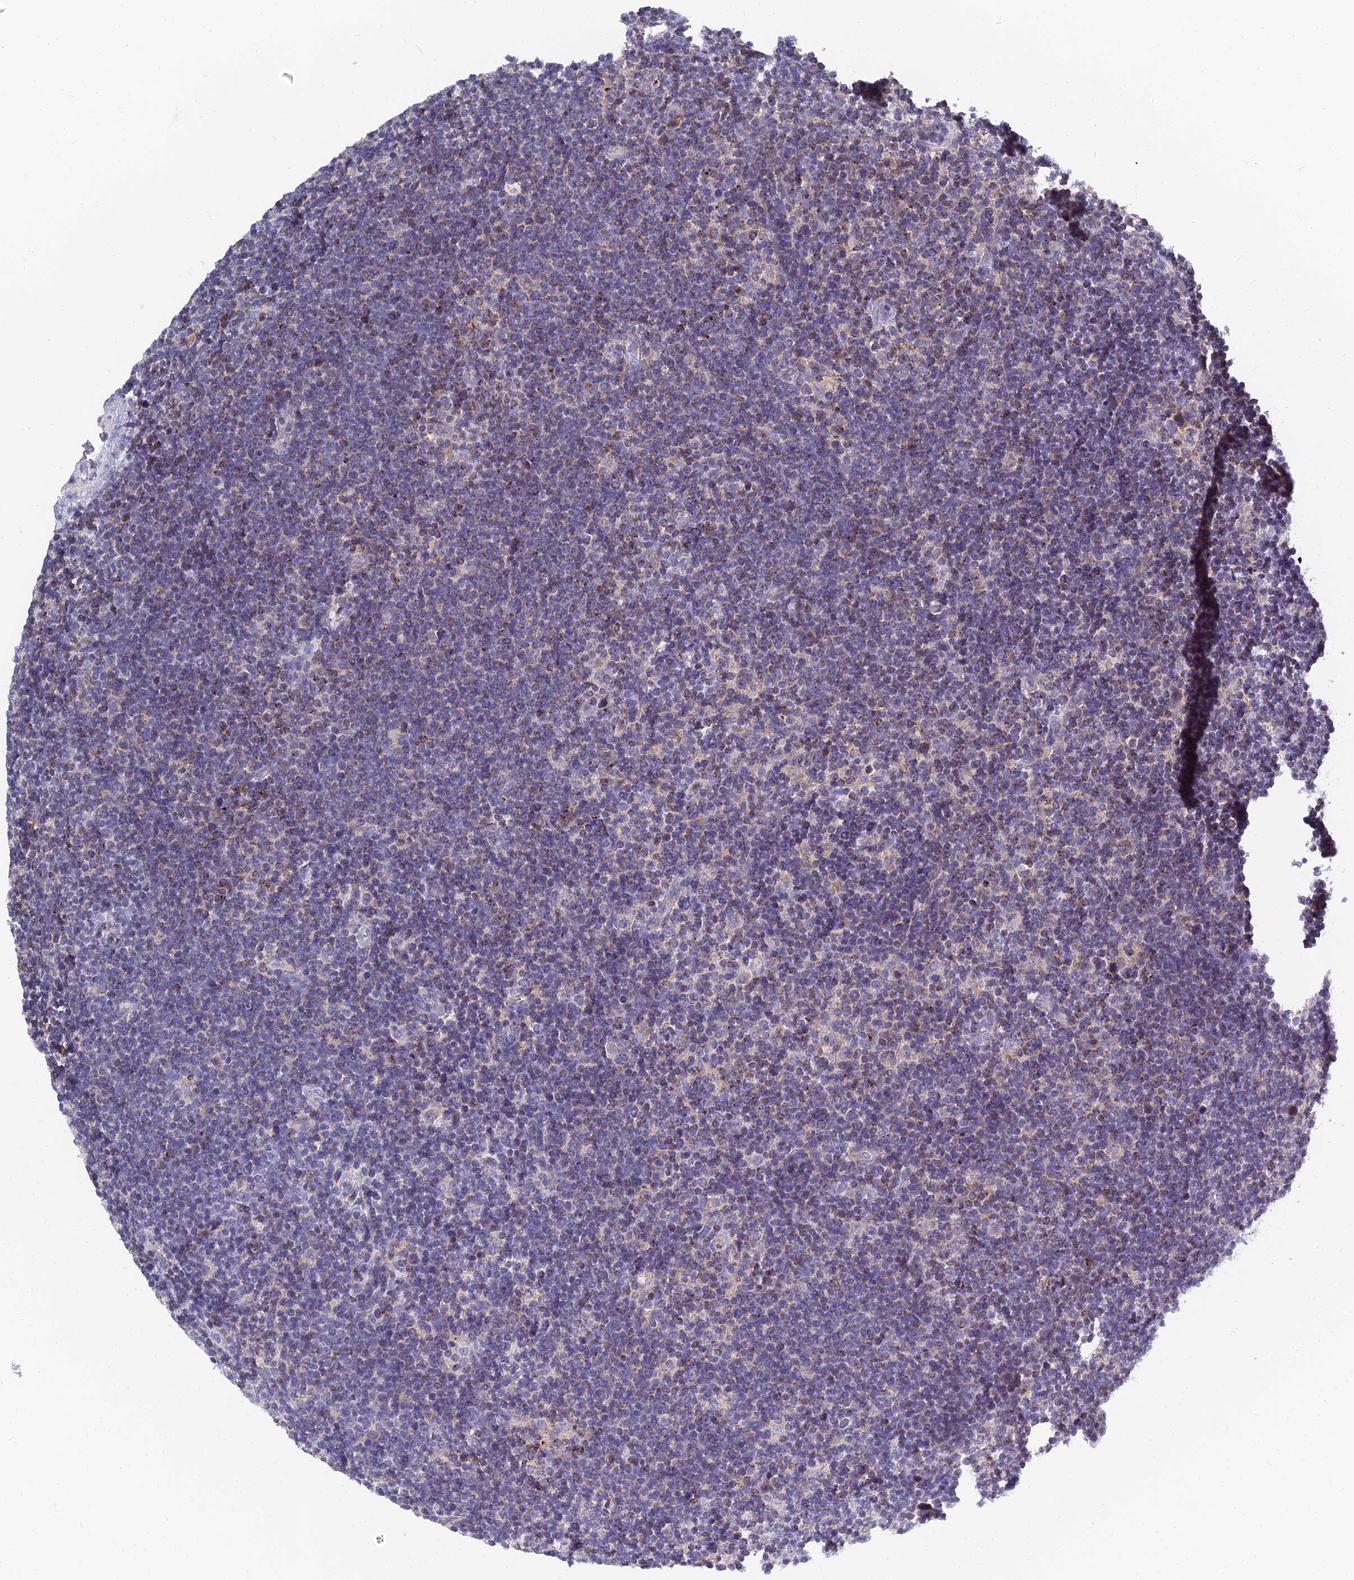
{"staining": {"intensity": "negative", "quantity": "none", "location": "none"}, "tissue": "lymphoma", "cell_type": "Tumor cells", "image_type": "cancer", "snomed": [{"axis": "morphology", "description": "Hodgkin's disease, NOS"}, {"axis": "topography", "description": "Lymph node"}], "caption": "This is an IHC micrograph of human Hodgkin's disease. There is no positivity in tumor cells.", "gene": "NPY", "patient": {"sex": "female", "age": 57}}